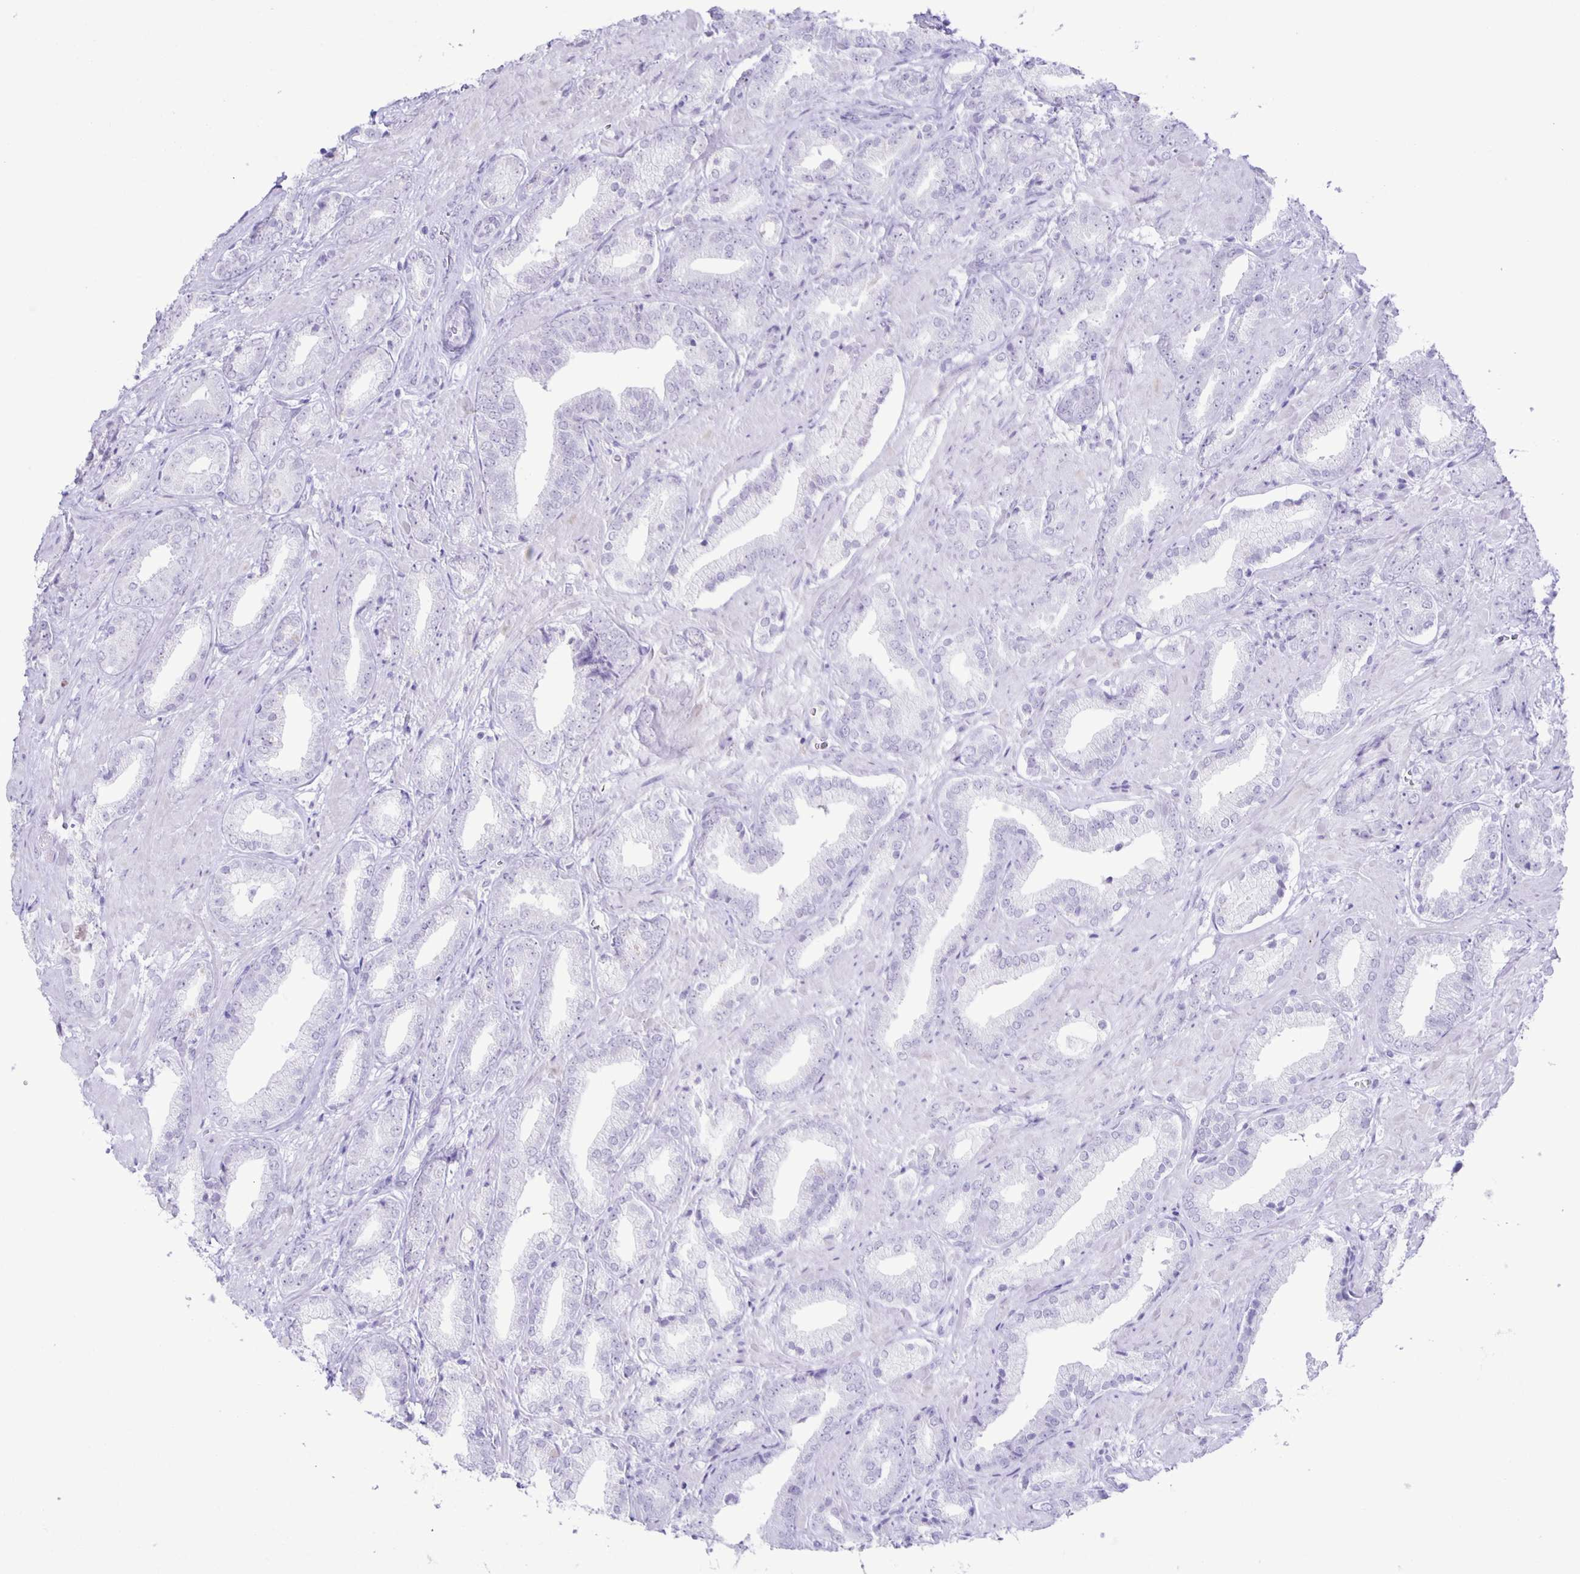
{"staining": {"intensity": "negative", "quantity": "none", "location": "none"}, "tissue": "prostate cancer", "cell_type": "Tumor cells", "image_type": "cancer", "snomed": [{"axis": "morphology", "description": "Adenocarcinoma, High grade"}, {"axis": "topography", "description": "Prostate"}], "caption": "Prostate cancer stained for a protein using IHC shows no positivity tumor cells.", "gene": "EZHIP", "patient": {"sex": "male", "age": 56}}